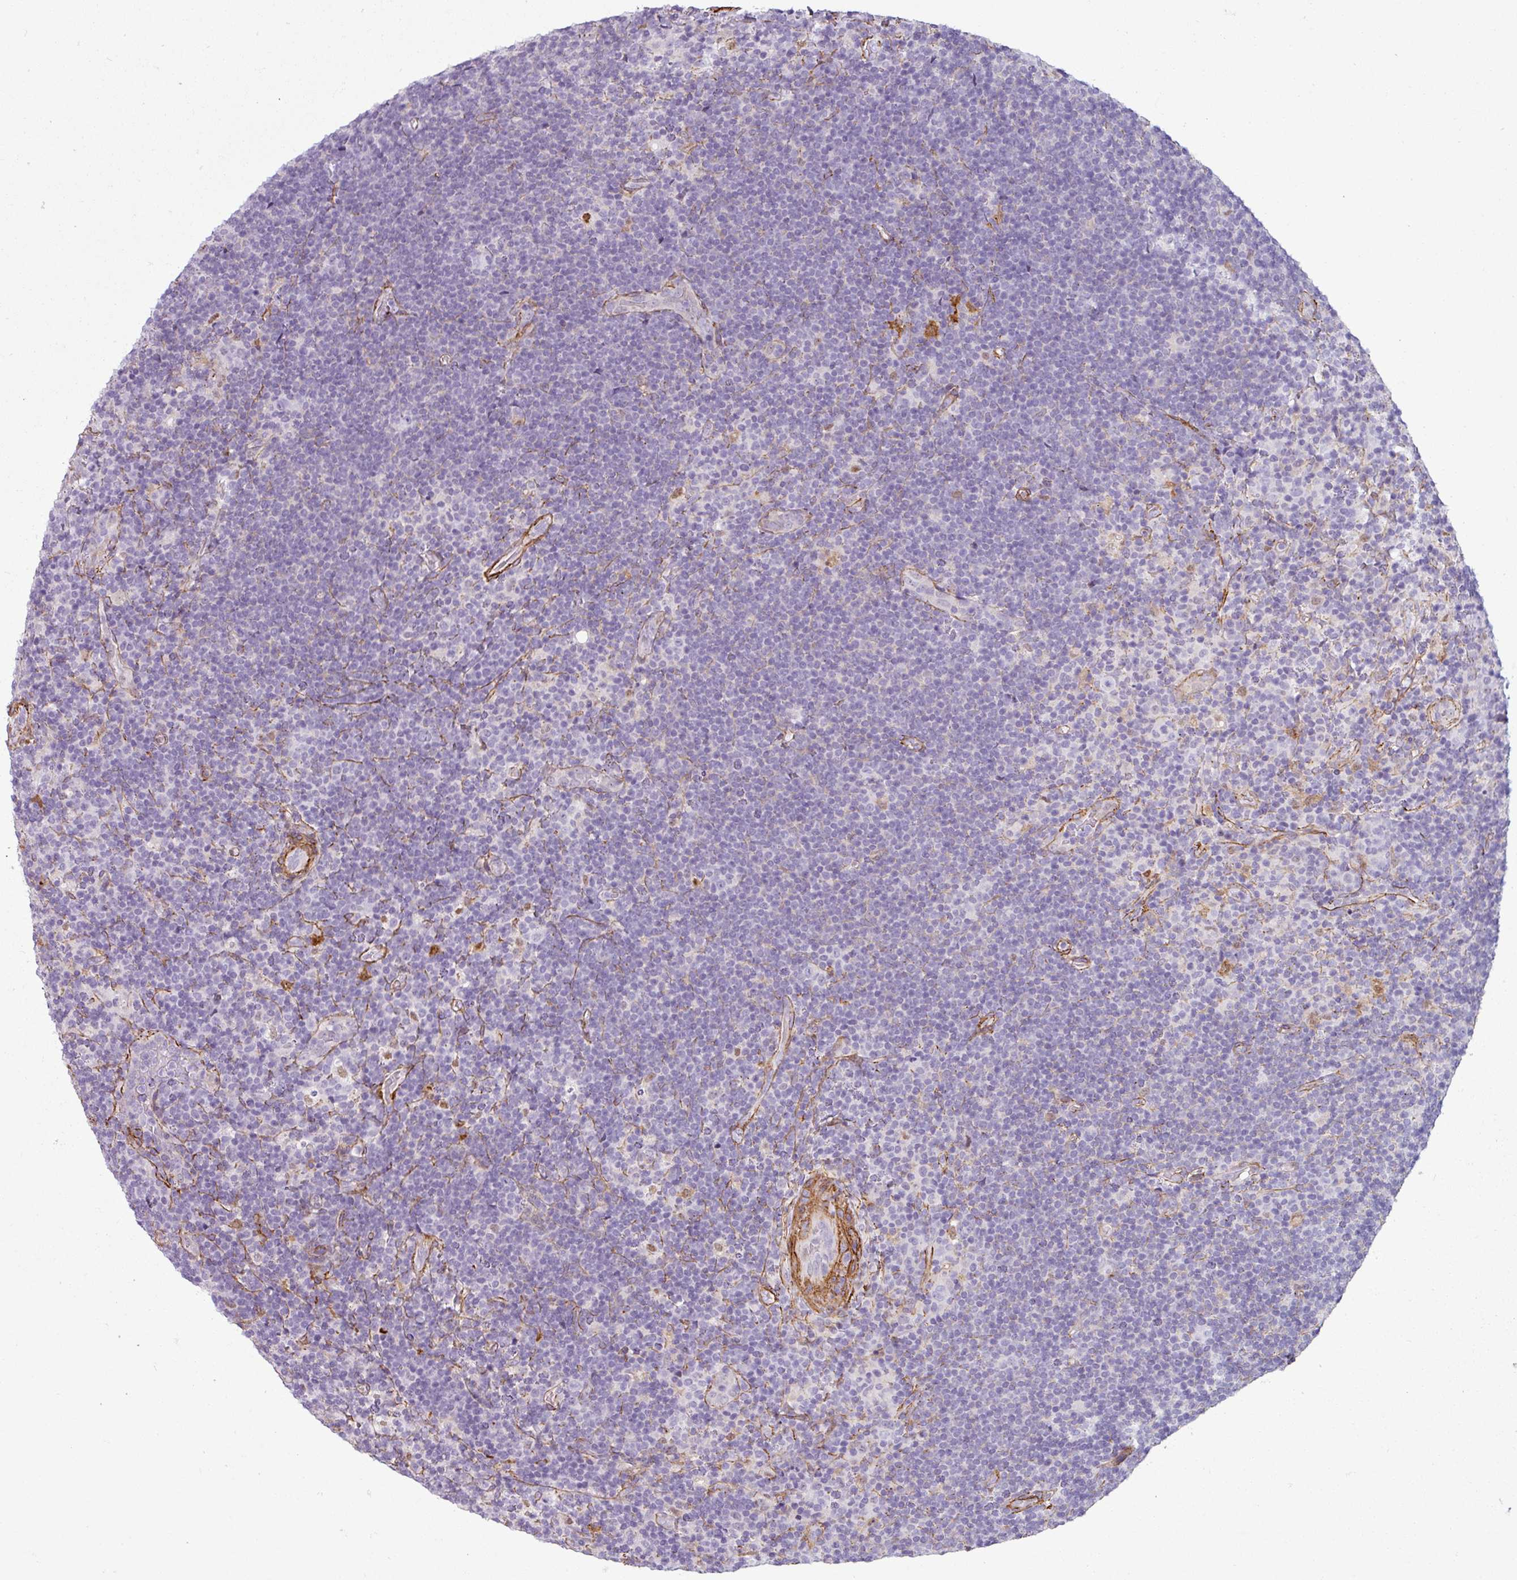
{"staining": {"intensity": "negative", "quantity": "none", "location": "none"}, "tissue": "lymphoma", "cell_type": "Tumor cells", "image_type": "cancer", "snomed": [{"axis": "morphology", "description": "Hodgkin's disease, NOS"}, {"axis": "topography", "description": "Lymph node"}], "caption": "The micrograph exhibits no staining of tumor cells in lymphoma. (Brightfield microscopy of DAB (3,3'-diaminobenzidine) IHC at high magnification).", "gene": "ATP10A", "patient": {"sex": "female", "age": 57}}